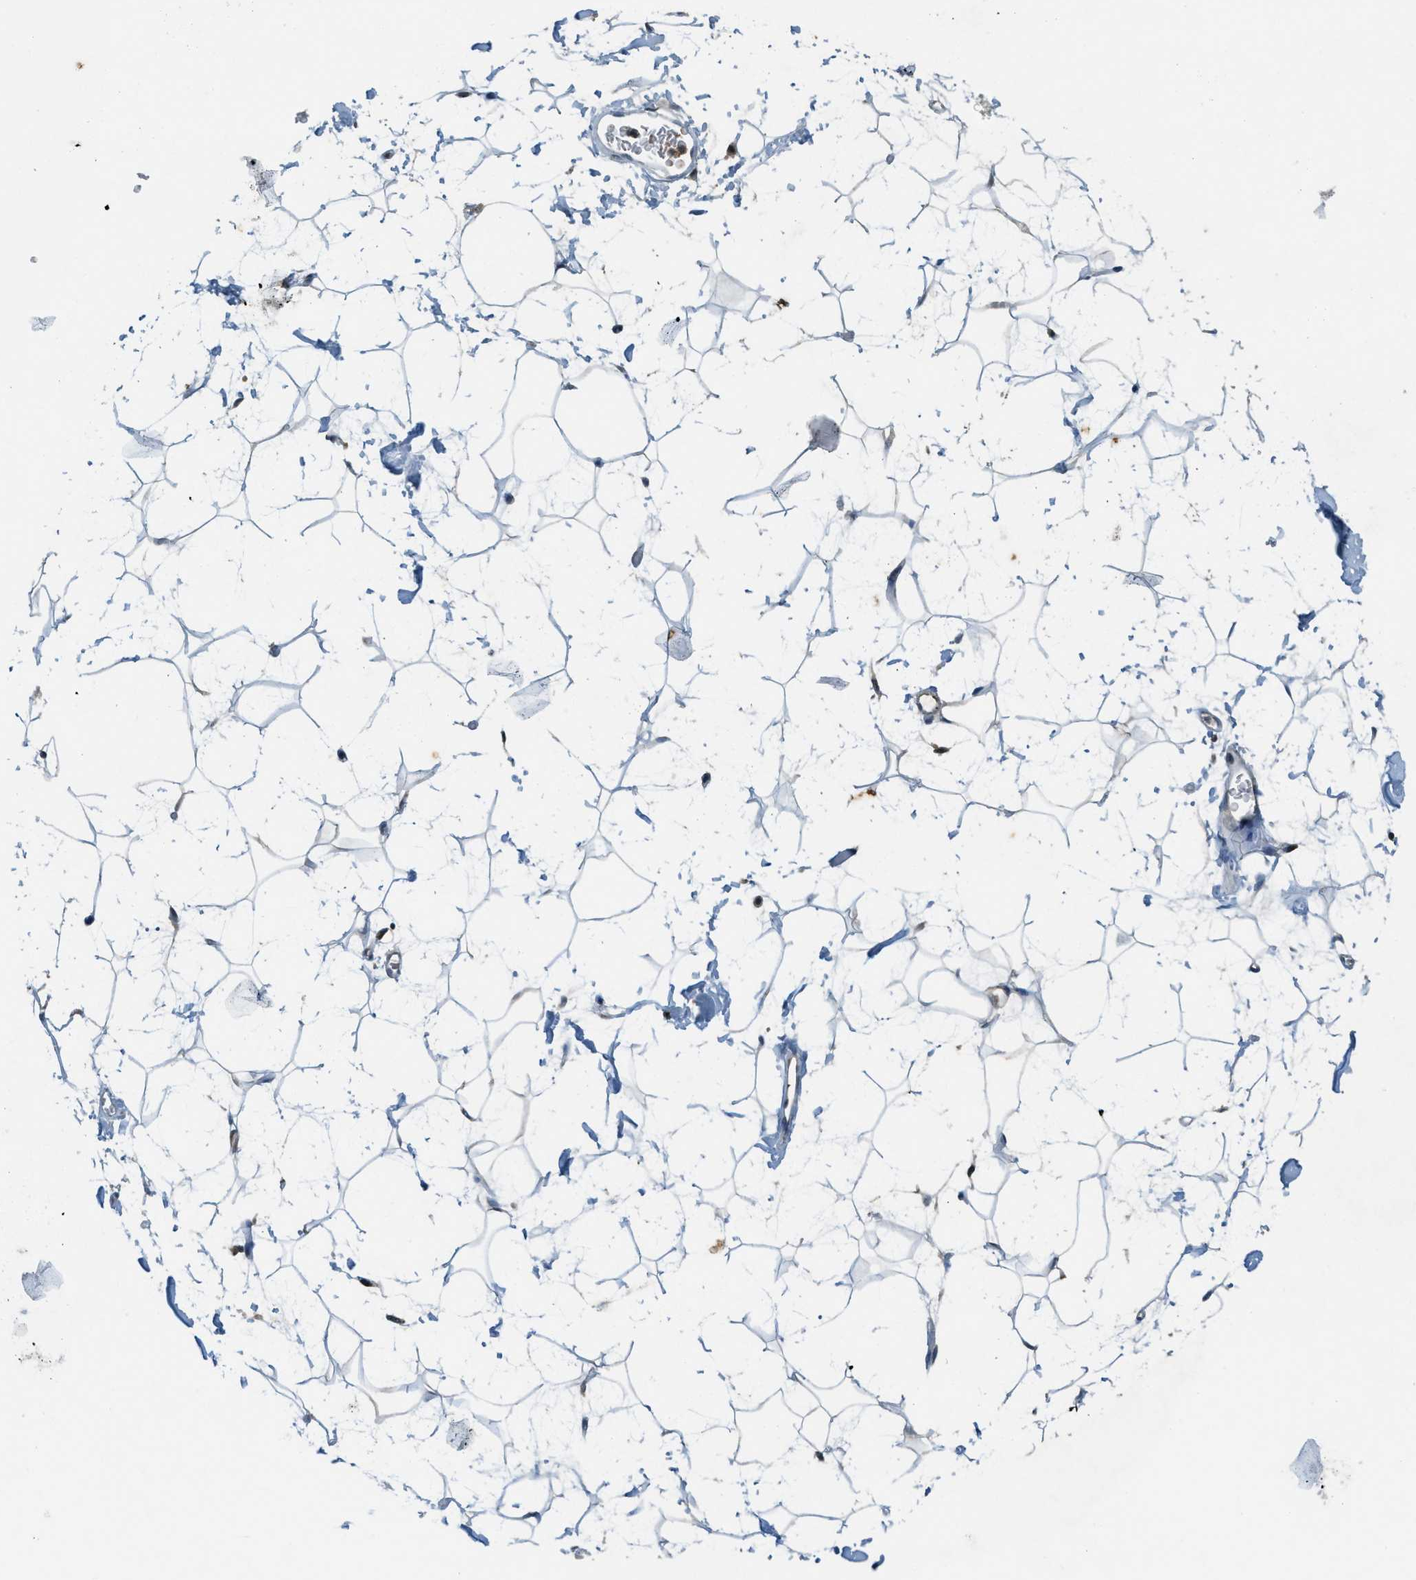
{"staining": {"intensity": "negative", "quantity": "none", "location": "none"}, "tissue": "adipose tissue", "cell_type": "Adipocytes", "image_type": "normal", "snomed": [{"axis": "morphology", "description": "Normal tissue, NOS"}, {"axis": "topography", "description": "Soft tissue"}], "caption": "DAB (3,3'-diaminobenzidine) immunohistochemical staining of normal human adipose tissue demonstrates no significant expression in adipocytes.", "gene": "TCF20", "patient": {"sex": "male", "age": 72}}